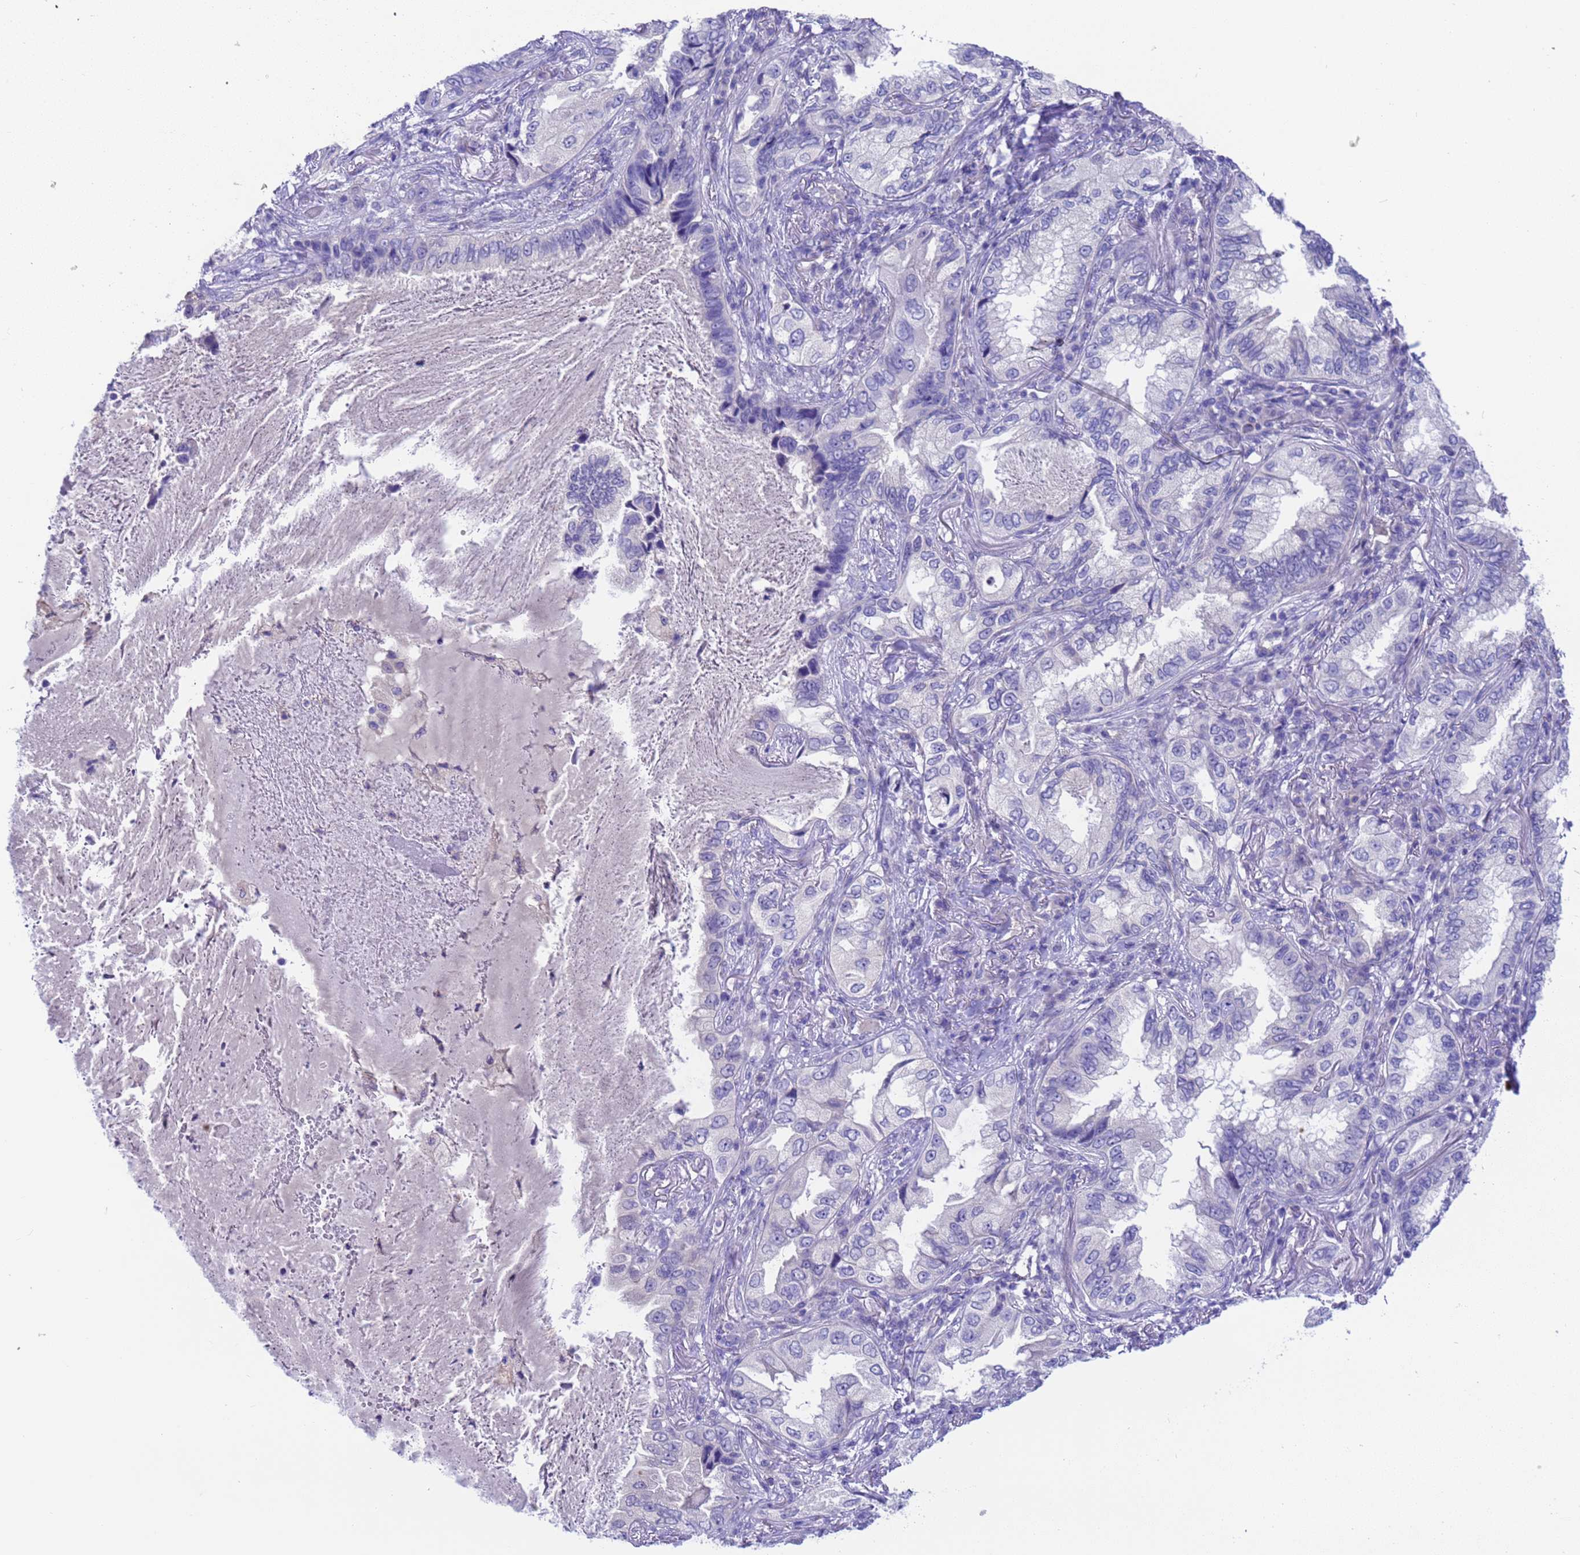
{"staining": {"intensity": "negative", "quantity": "none", "location": "none"}, "tissue": "lung cancer", "cell_type": "Tumor cells", "image_type": "cancer", "snomed": [{"axis": "morphology", "description": "Adenocarcinoma, NOS"}, {"axis": "topography", "description": "Lung"}], "caption": "A histopathology image of human lung adenocarcinoma is negative for staining in tumor cells.", "gene": "USP38", "patient": {"sex": "female", "age": 69}}